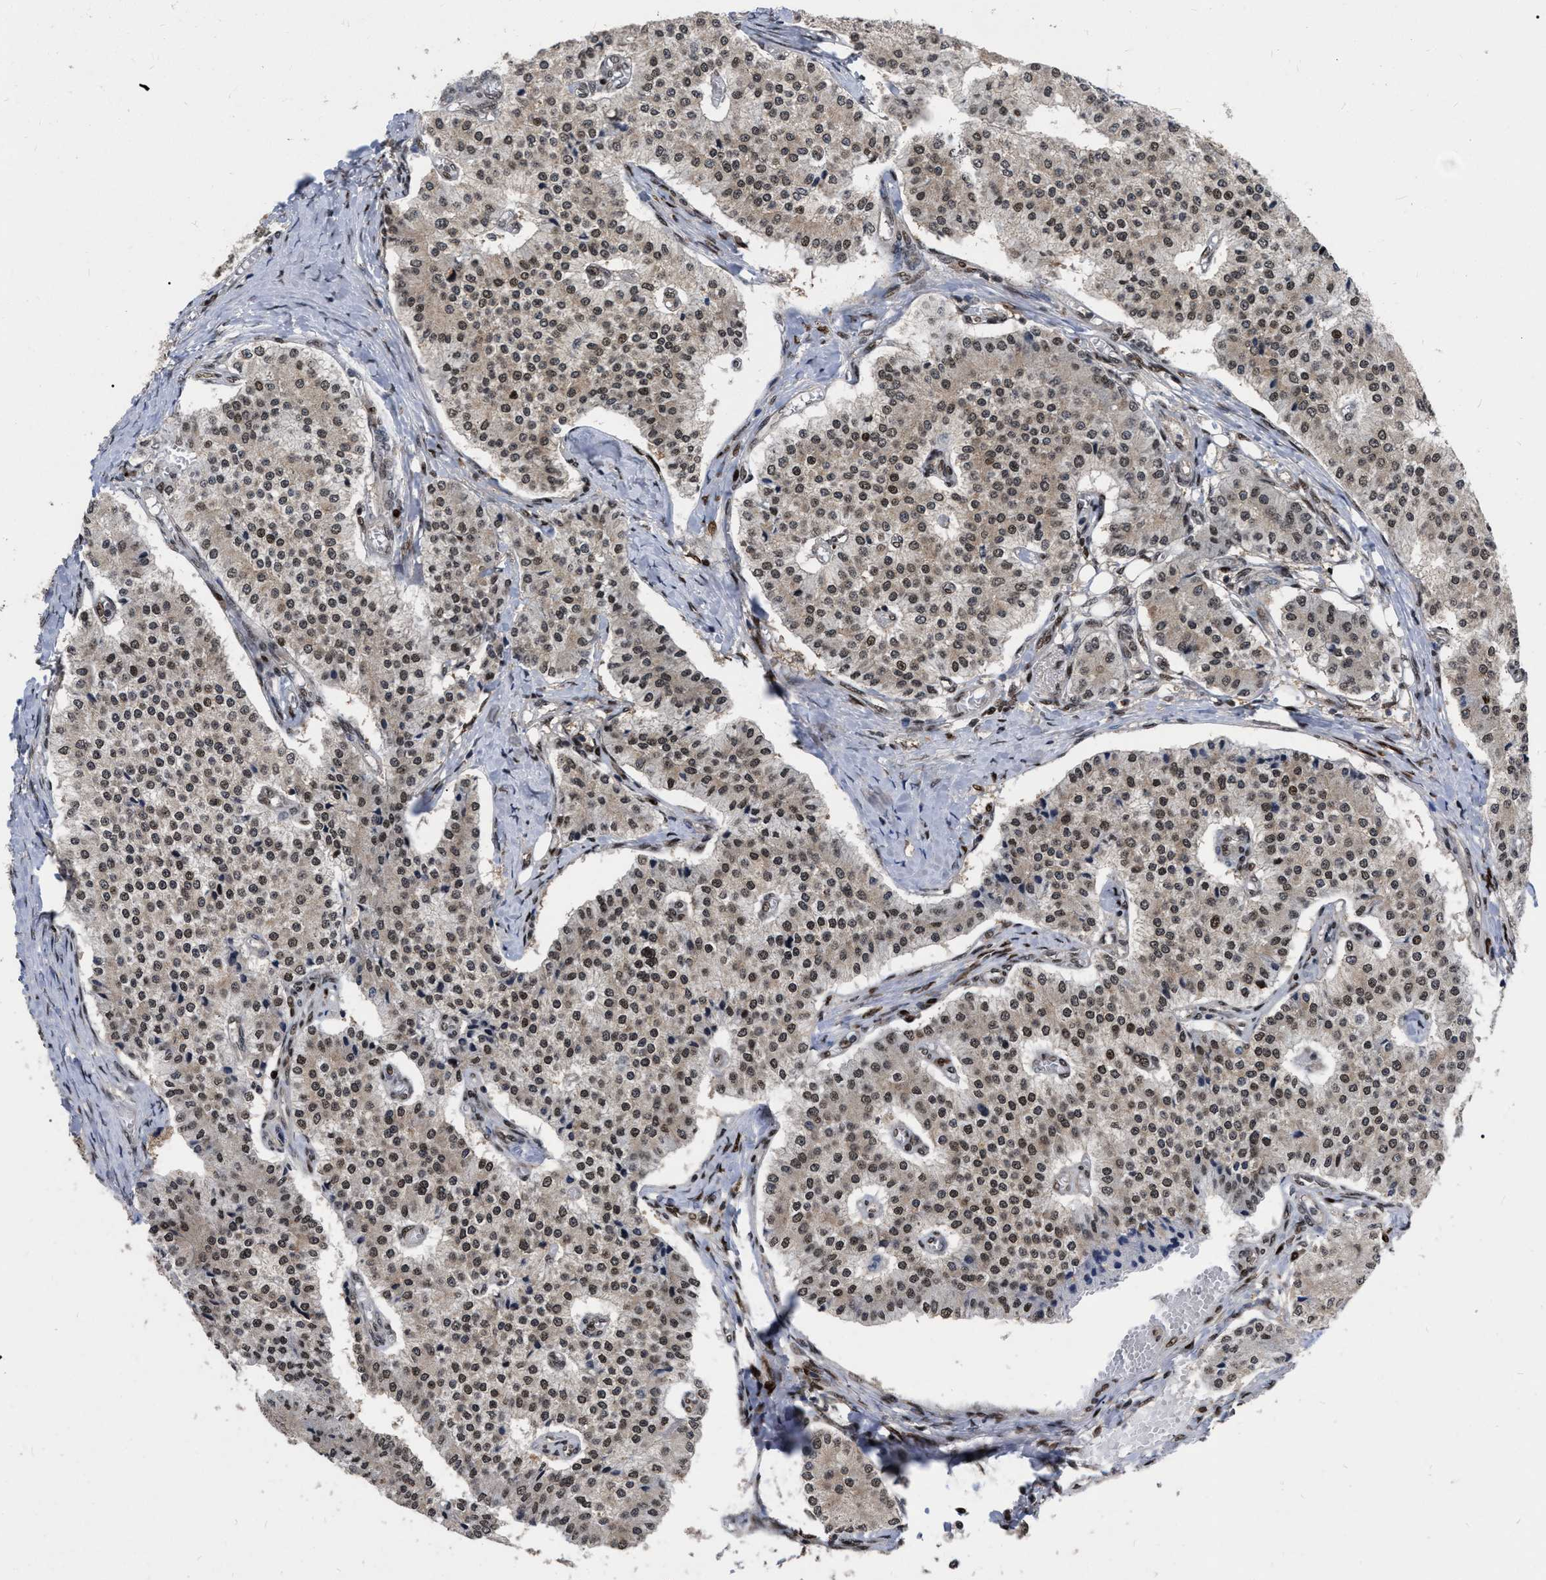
{"staining": {"intensity": "moderate", "quantity": ">75%", "location": "cytoplasmic/membranous,nuclear"}, "tissue": "carcinoid", "cell_type": "Tumor cells", "image_type": "cancer", "snomed": [{"axis": "morphology", "description": "Carcinoid, malignant, NOS"}, {"axis": "topography", "description": "Colon"}], "caption": "DAB immunohistochemical staining of human malignant carcinoid reveals moderate cytoplasmic/membranous and nuclear protein expression in about >75% of tumor cells.", "gene": "MDM4", "patient": {"sex": "female", "age": 52}}